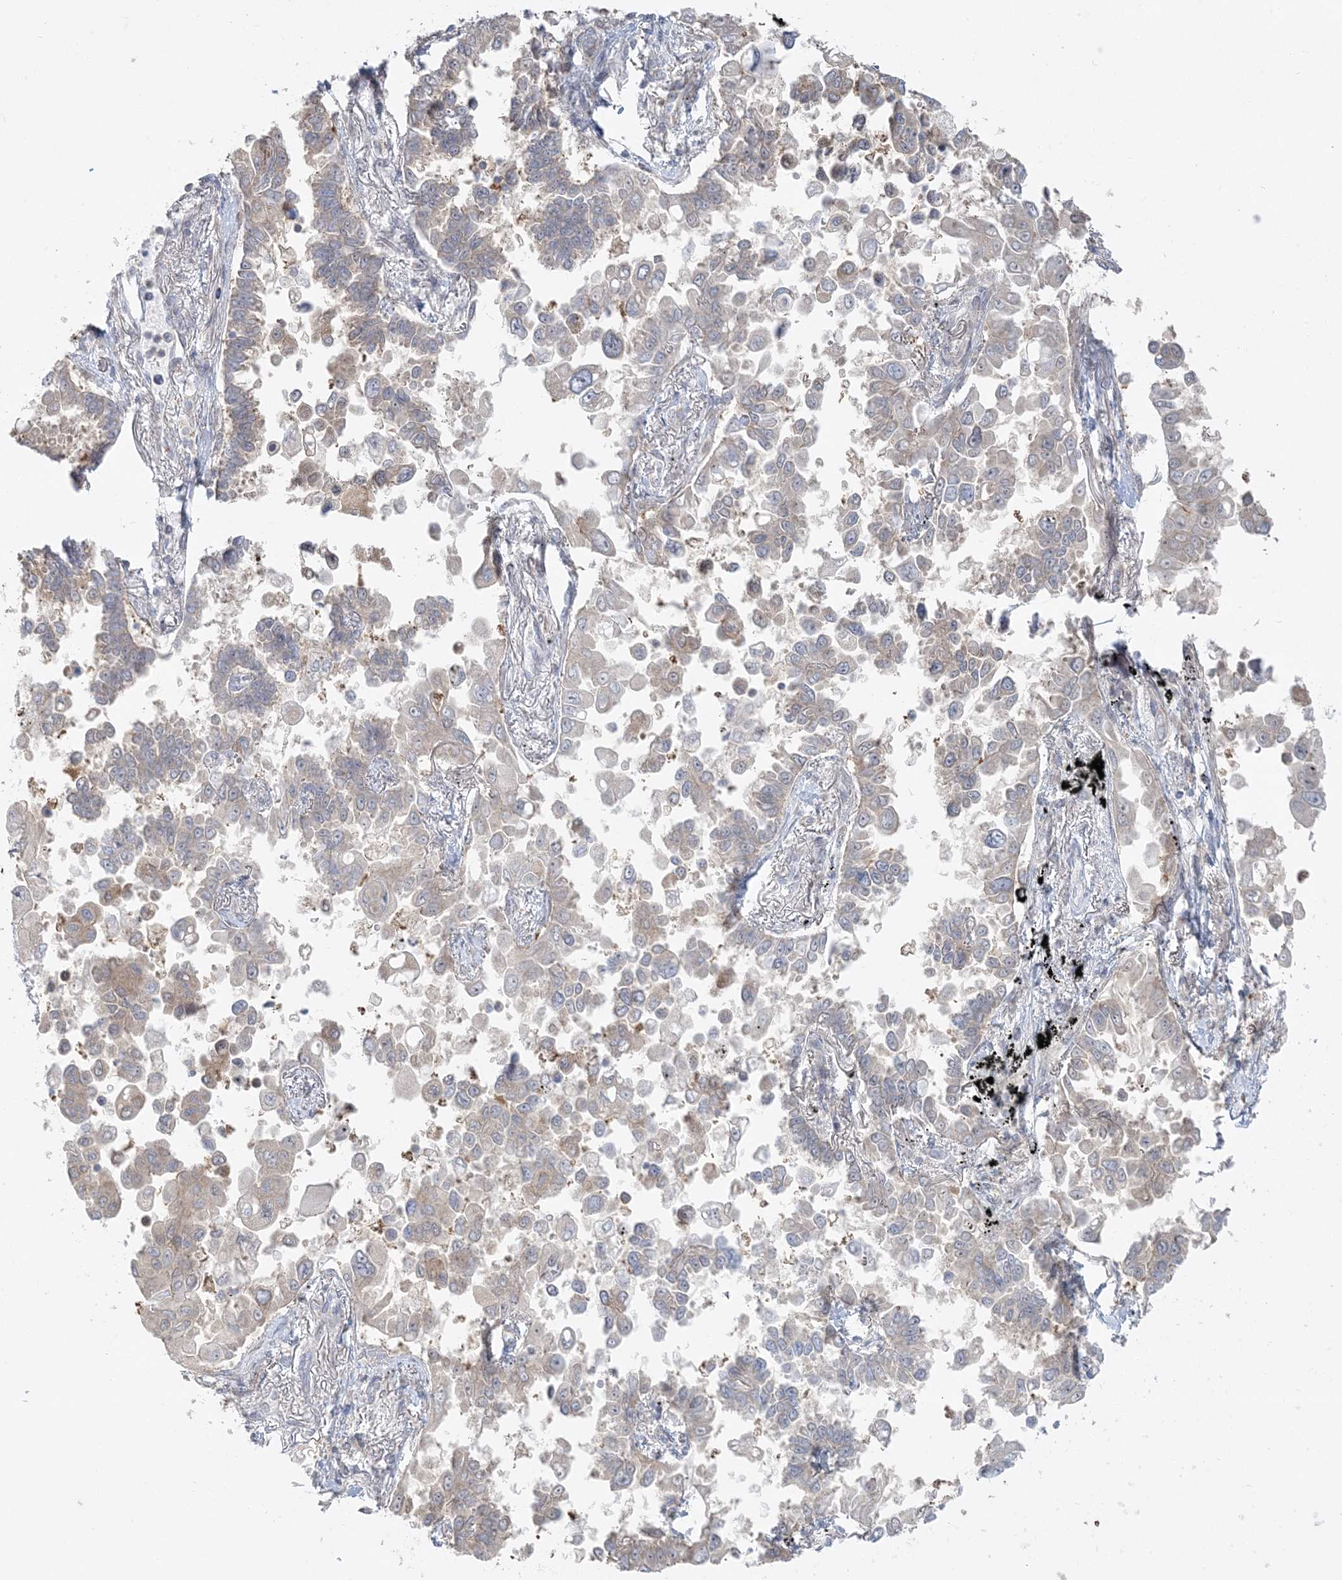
{"staining": {"intensity": "weak", "quantity": "25%-75%", "location": "cytoplasmic/membranous"}, "tissue": "lung cancer", "cell_type": "Tumor cells", "image_type": "cancer", "snomed": [{"axis": "morphology", "description": "Adenocarcinoma, NOS"}, {"axis": "topography", "description": "Lung"}], "caption": "Lung adenocarcinoma stained with immunohistochemistry (IHC) demonstrates weak cytoplasmic/membranous positivity in approximately 25%-75% of tumor cells.", "gene": "ZC3H6", "patient": {"sex": "female", "age": 67}}